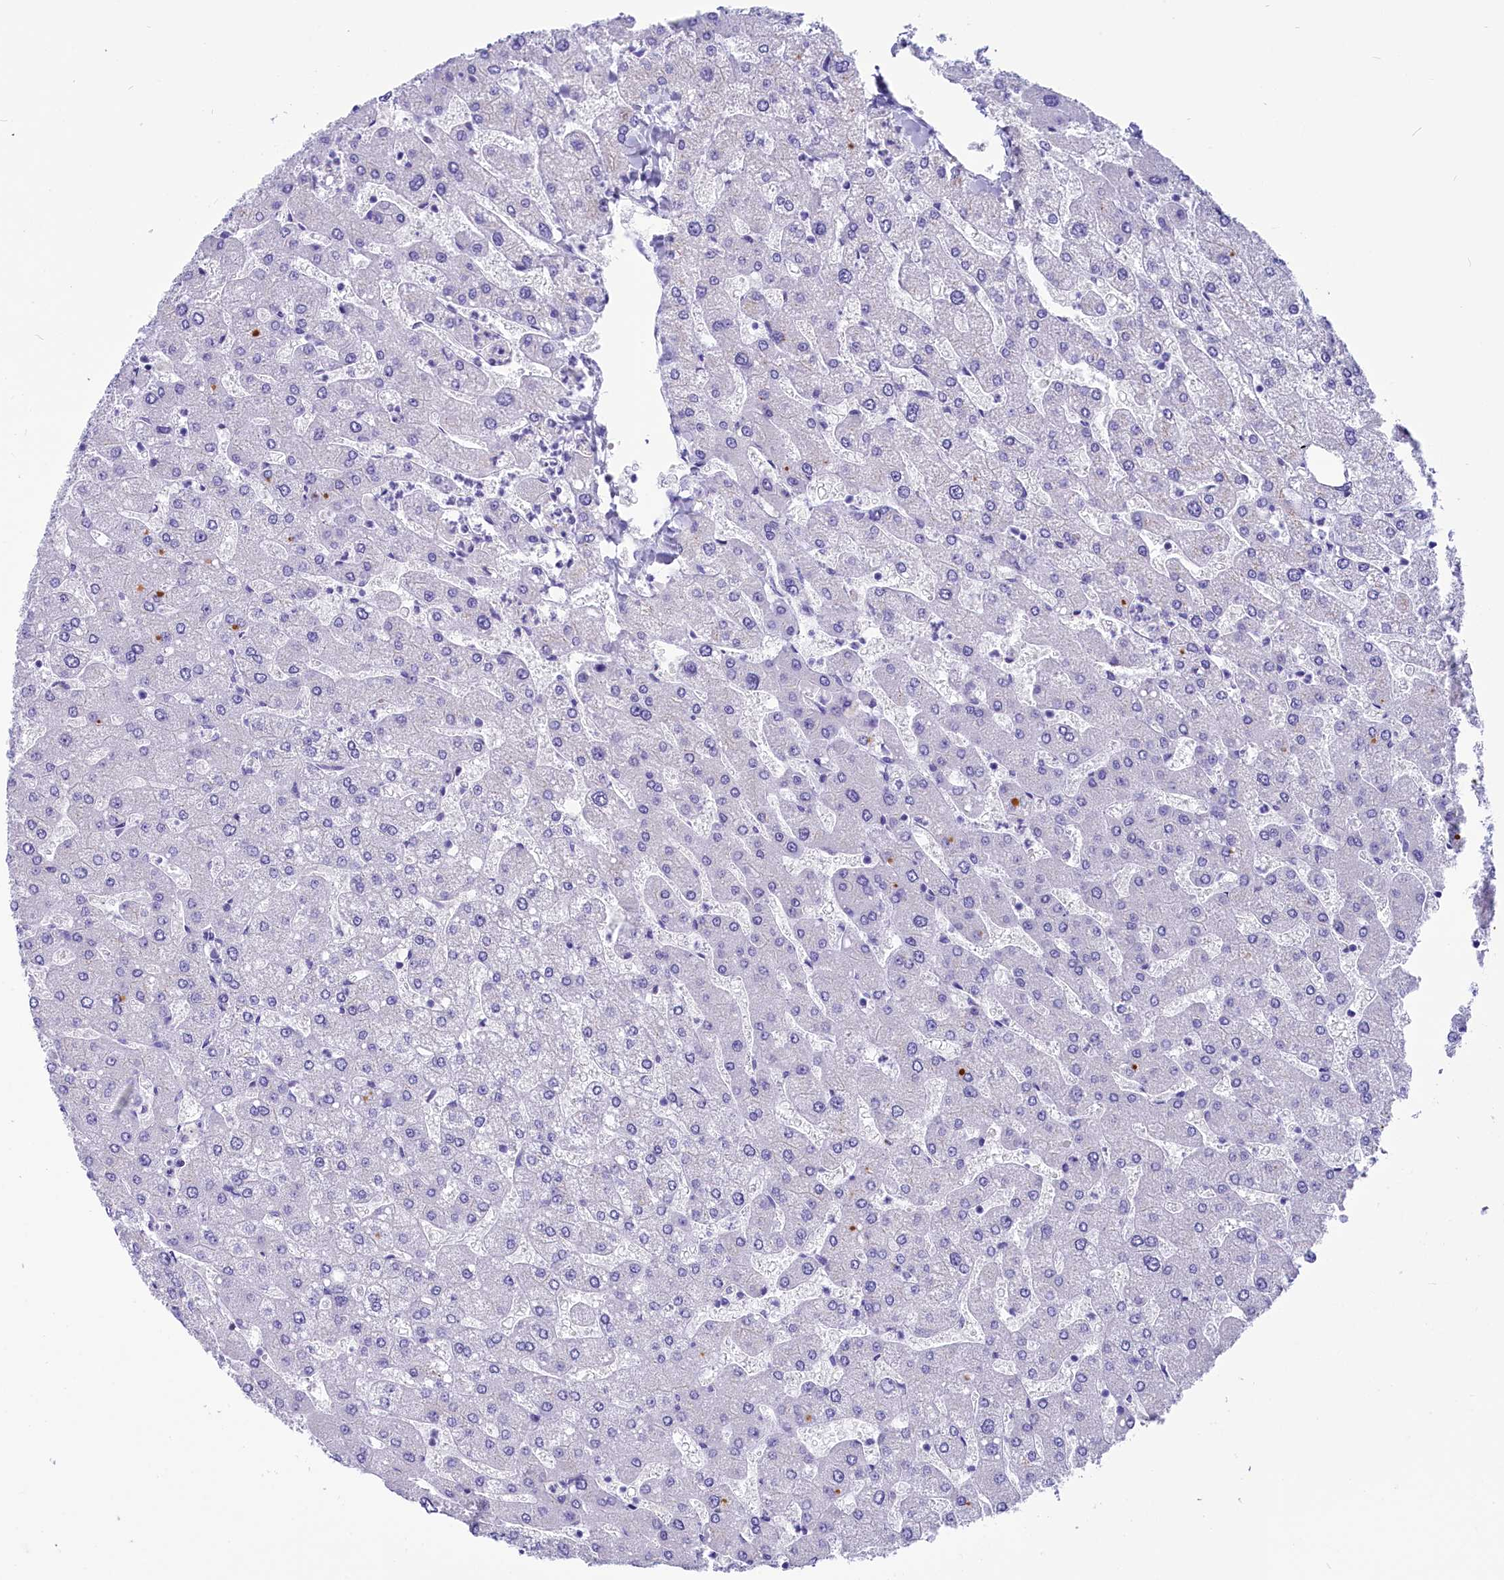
{"staining": {"intensity": "negative", "quantity": "none", "location": "none"}, "tissue": "liver", "cell_type": "Cholangiocytes", "image_type": "normal", "snomed": [{"axis": "morphology", "description": "Normal tissue, NOS"}, {"axis": "topography", "description": "Liver"}], "caption": "Immunohistochemical staining of normal liver exhibits no significant positivity in cholangiocytes.", "gene": "AP3B2", "patient": {"sex": "male", "age": 55}}